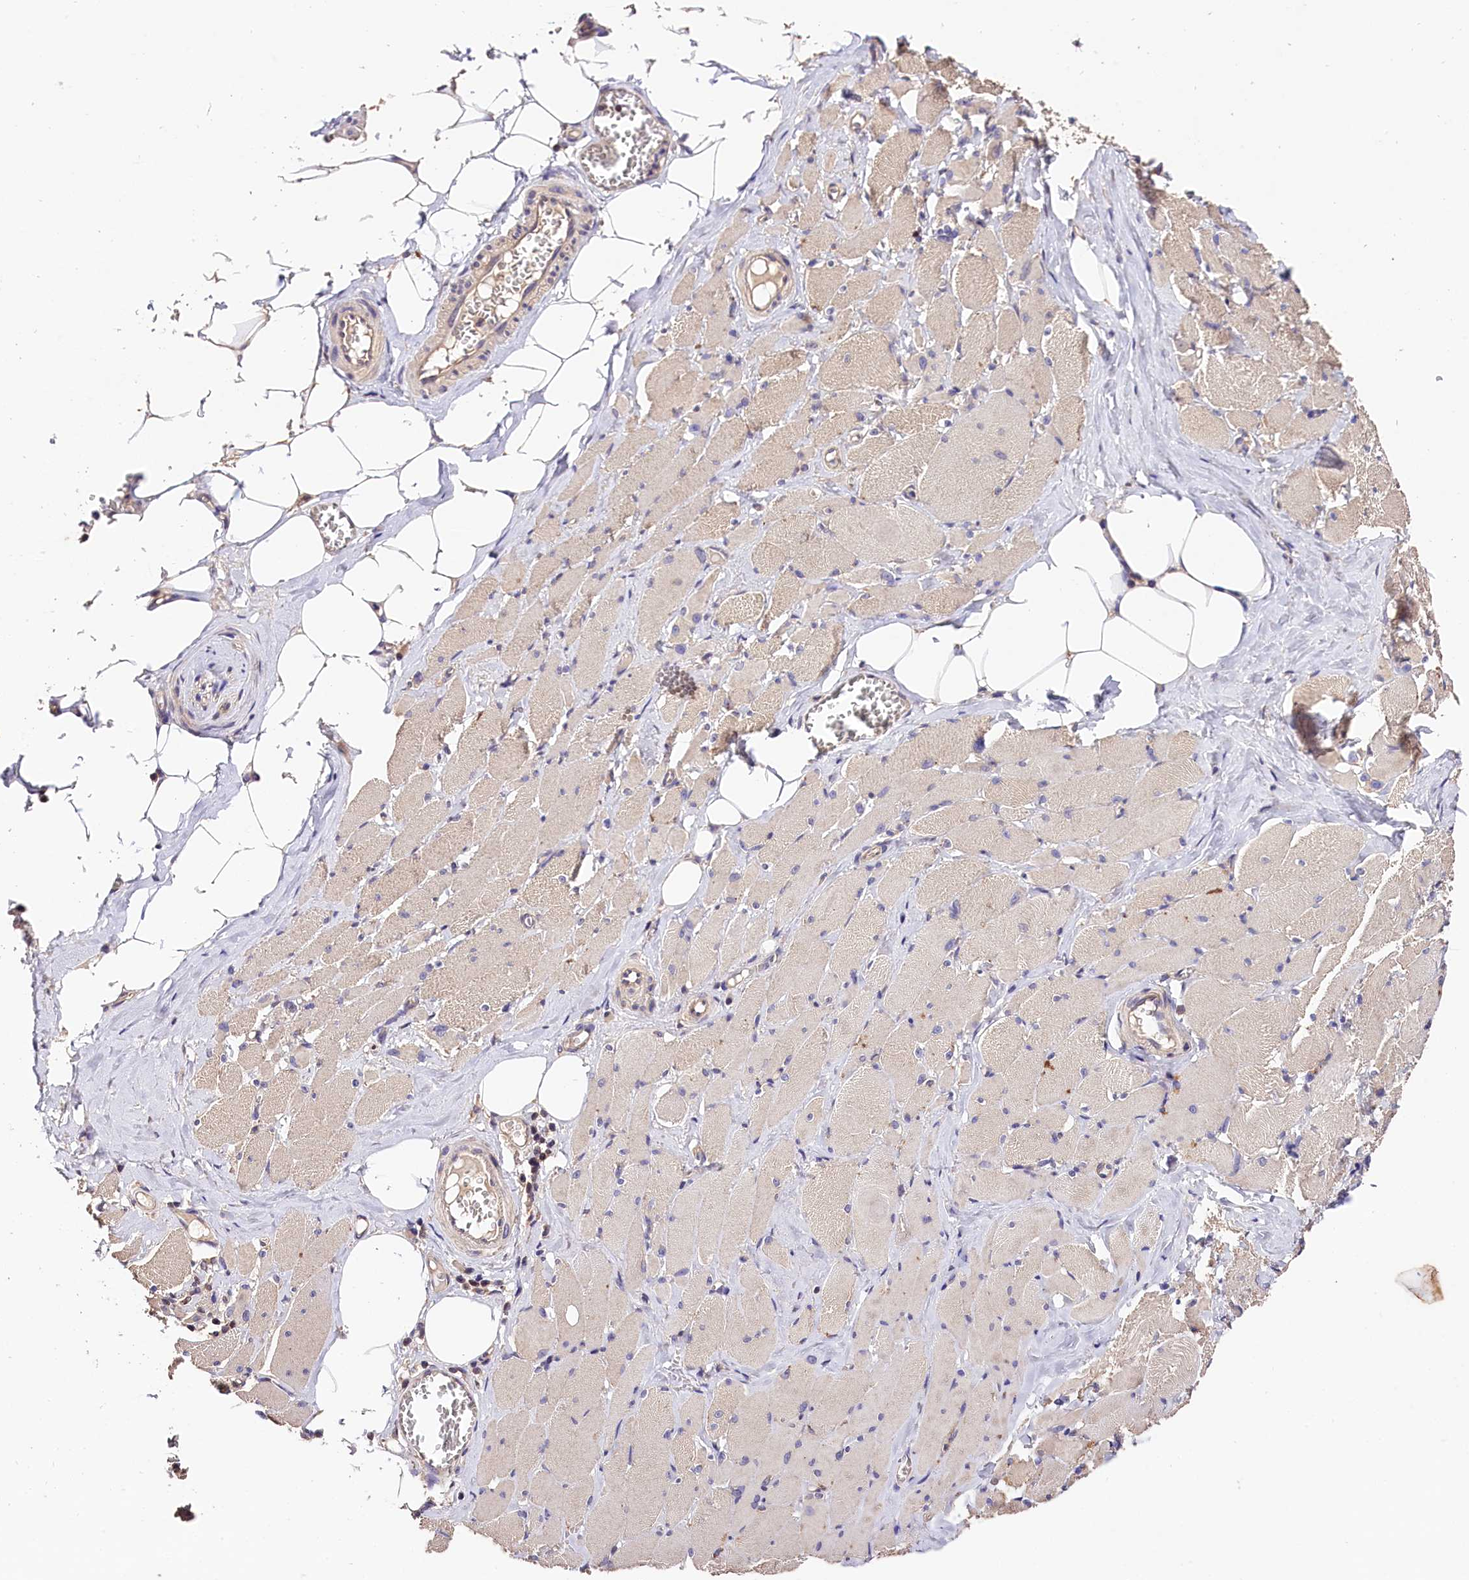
{"staining": {"intensity": "weak", "quantity": "25%-75%", "location": "cytoplasmic/membranous"}, "tissue": "skeletal muscle", "cell_type": "Myocytes", "image_type": "normal", "snomed": [{"axis": "morphology", "description": "Normal tissue, NOS"}, {"axis": "morphology", "description": "Basal cell carcinoma"}, {"axis": "topography", "description": "Skeletal muscle"}], "caption": "A low amount of weak cytoplasmic/membranous expression is appreciated in about 25%-75% of myocytes in normal skeletal muscle. (DAB = brown stain, brightfield microscopy at high magnification).", "gene": "OAS3", "patient": {"sex": "female", "age": 64}}